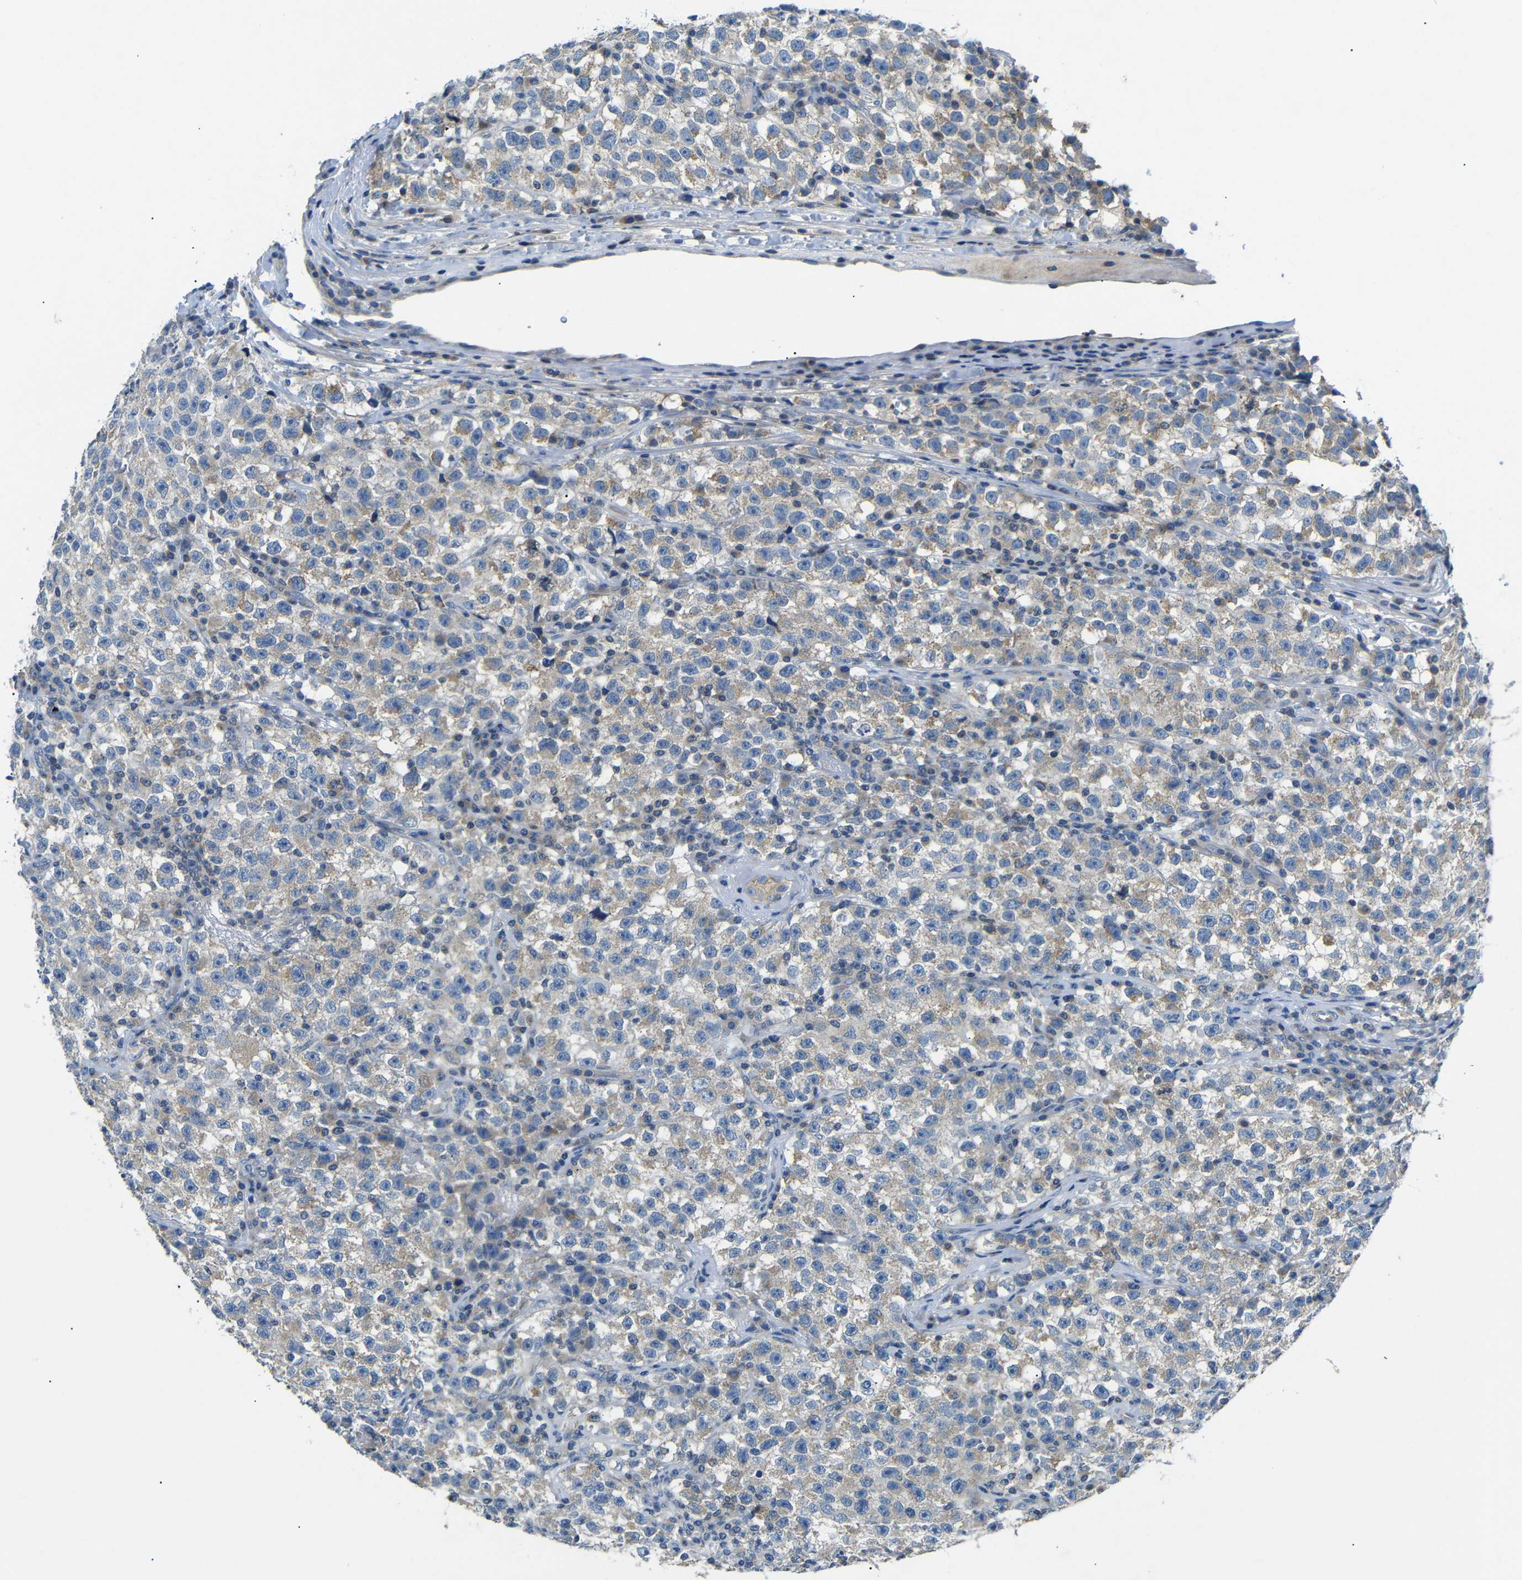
{"staining": {"intensity": "weak", "quantity": ">75%", "location": "cytoplasmic/membranous"}, "tissue": "testis cancer", "cell_type": "Tumor cells", "image_type": "cancer", "snomed": [{"axis": "morphology", "description": "Seminoma, NOS"}, {"axis": "topography", "description": "Testis"}], "caption": "Human seminoma (testis) stained with a brown dye shows weak cytoplasmic/membranous positive positivity in approximately >75% of tumor cells.", "gene": "DCP1A", "patient": {"sex": "male", "age": 22}}